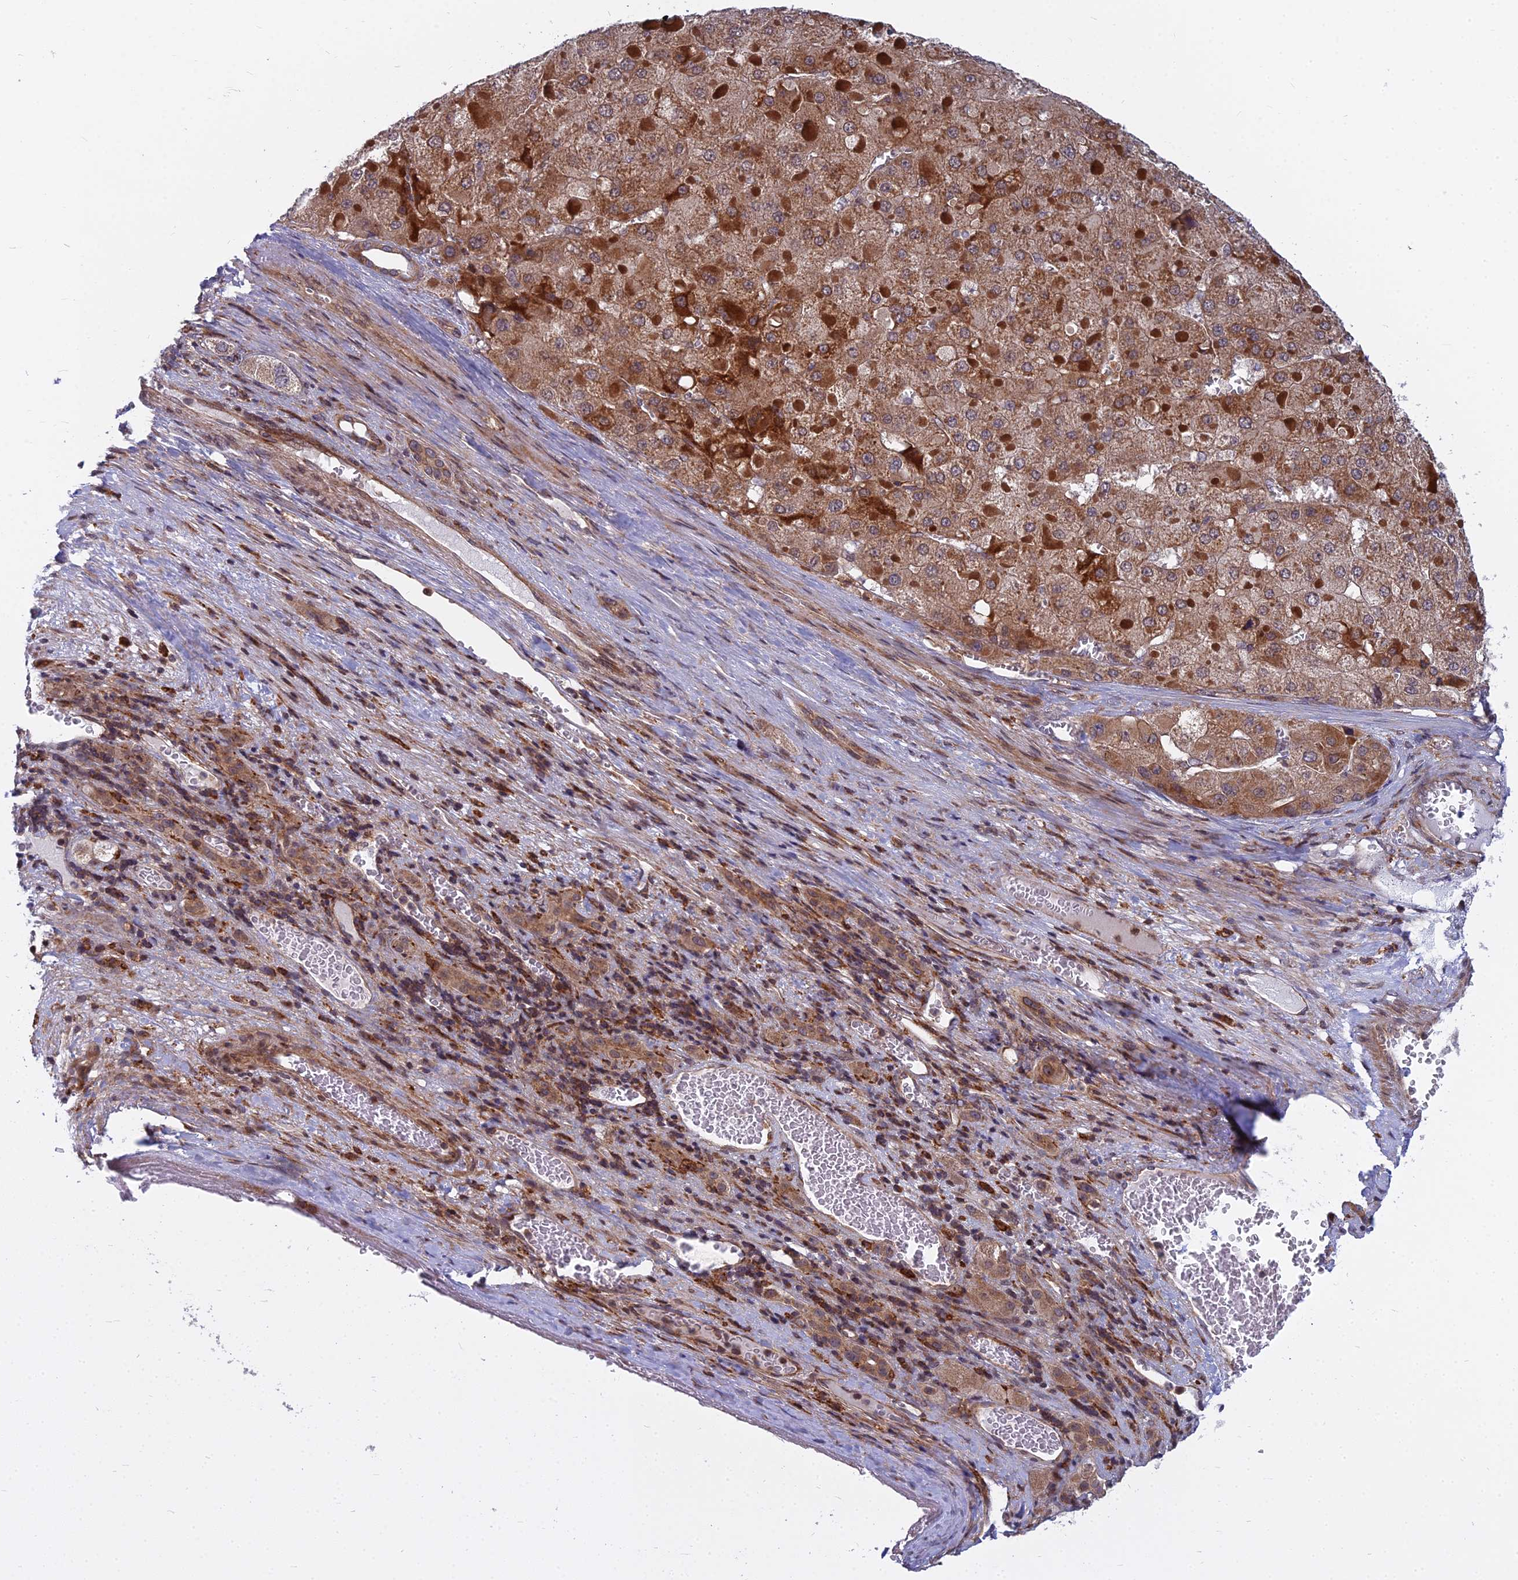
{"staining": {"intensity": "moderate", "quantity": ">75%", "location": "cytoplasmic/membranous"}, "tissue": "liver cancer", "cell_type": "Tumor cells", "image_type": "cancer", "snomed": [{"axis": "morphology", "description": "Carcinoma, Hepatocellular, NOS"}, {"axis": "topography", "description": "Liver"}], "caption": "This is an image of IHC staining of liver cancer (hepatocellular carcinoma), which shows moderate positivity in the cytoplasmic/membranous of tumor cells.", "gene": "COMMD2", "patient": {"sex": "female", "age": 73}}